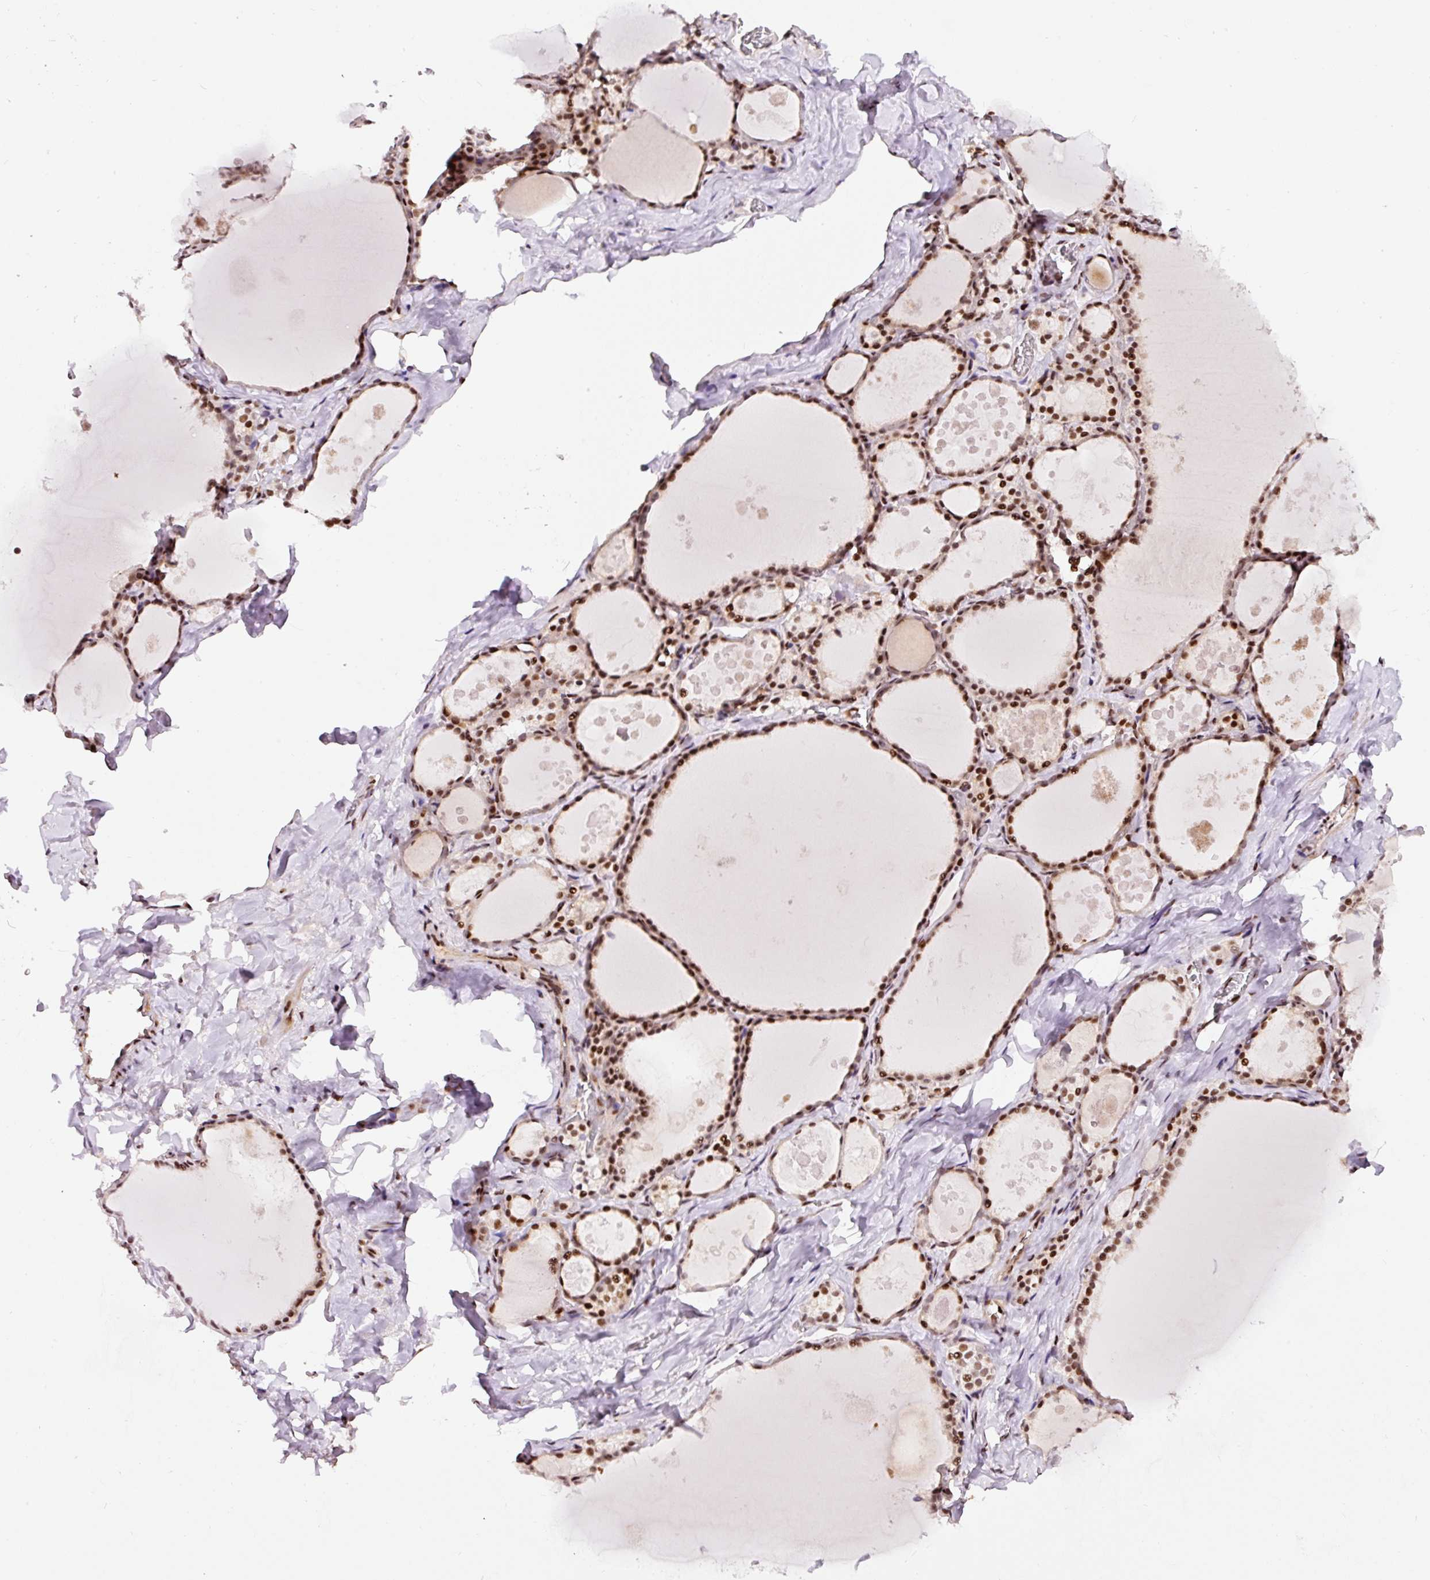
{"staining": {"intensity": "strong", "quantity": ">75%", "location": "nuclear"}, "tissue": "thyroid gland", "cell_type": "Glandular cells", "image_type": "normal", "snomed": [{"axis": "morphology", "description": "Normal tissue, NOS"}, {"axis": "topography", "description": "Thyroid gland"}], "caption": "Thyroid gland stained with a brown dye exhibits strong nuclear positive positivity in approximately >75% of glandular cells.", "gene": "HNRNPC", "patient": {"sex": "male", "age": 56}}